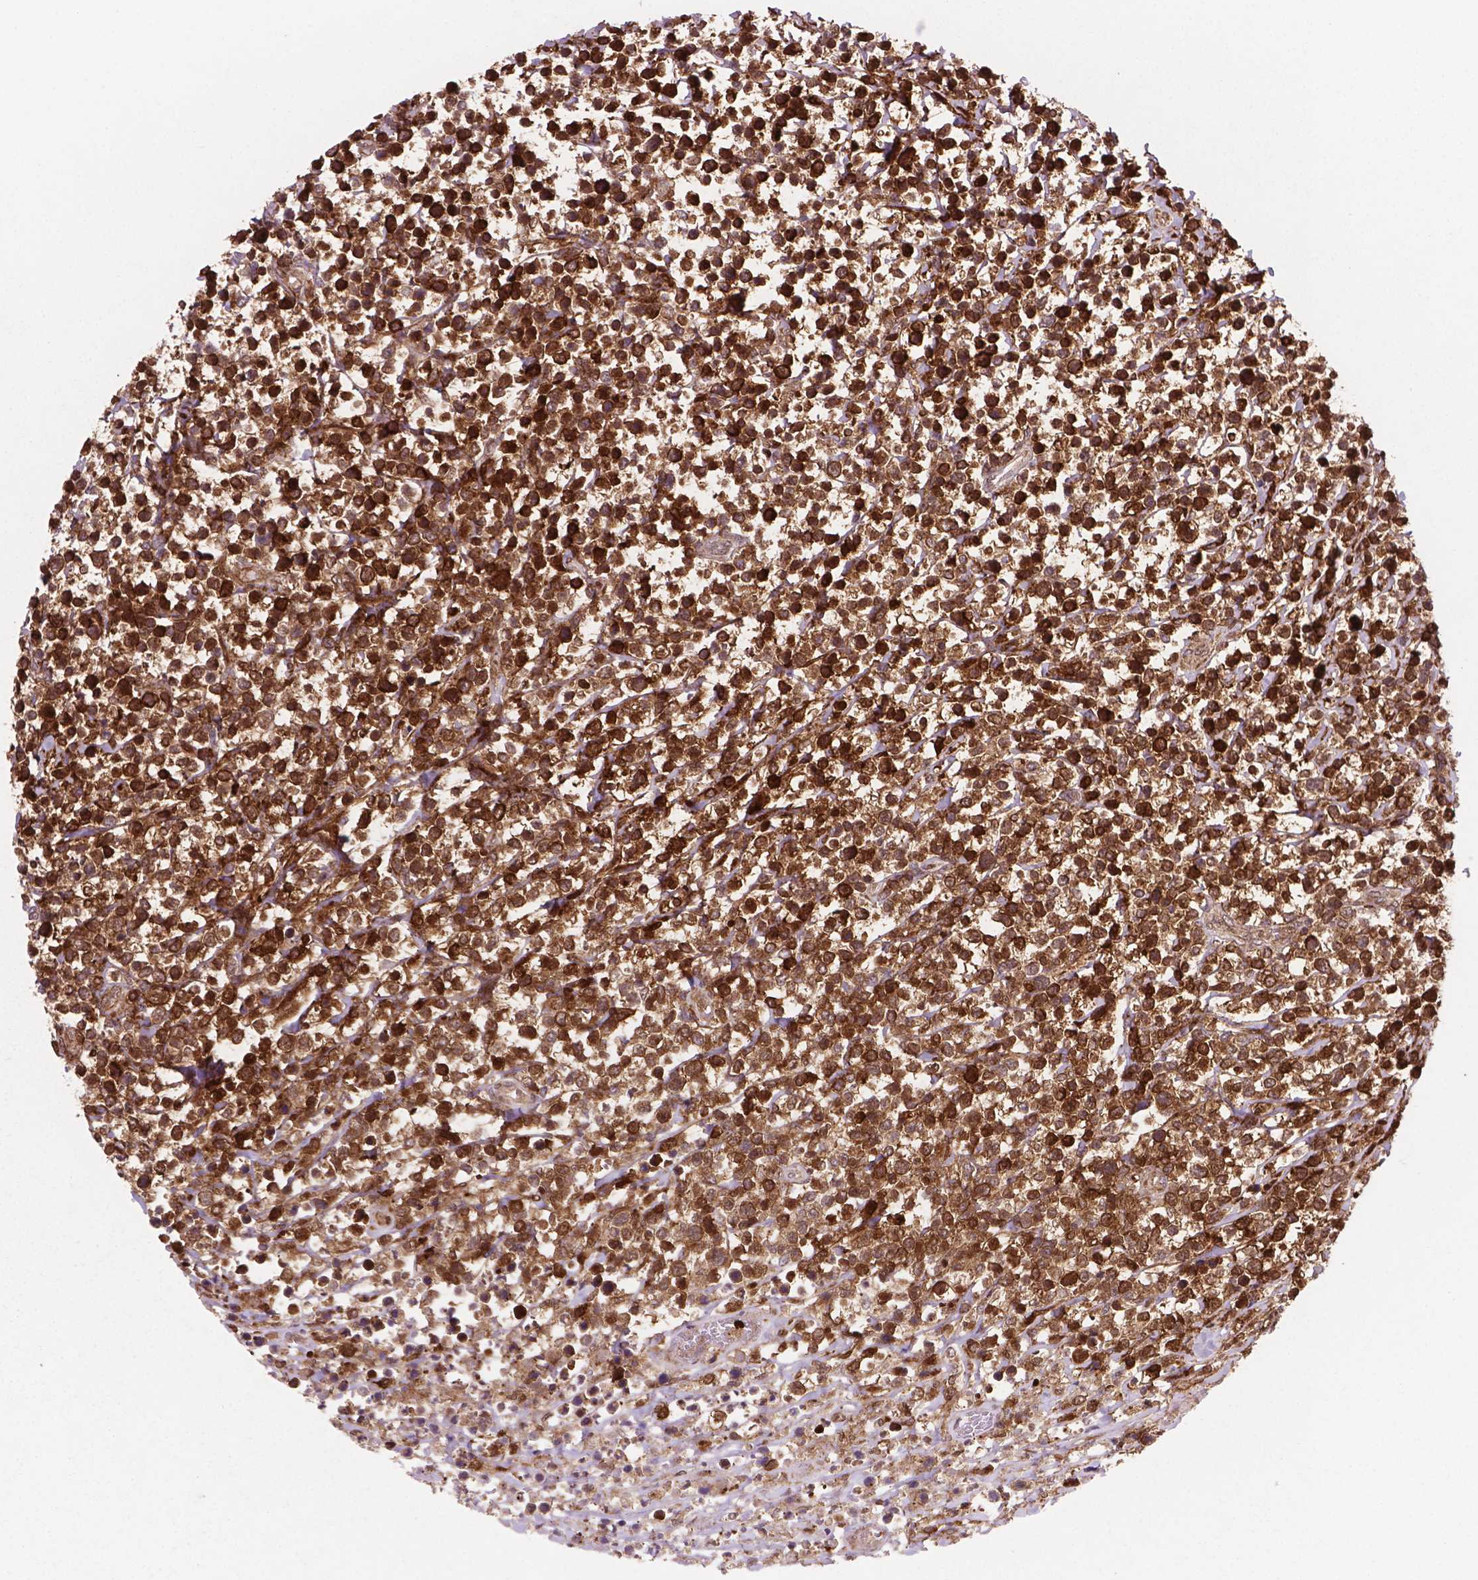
{"staining": {"intensity": "strong", "quantity": ">75%", "location": "cytoplasmic/membranous"}, "tissue": "lymphoma", "cell_type": "Tumor cells", "image_type": "cancer", "snomed": [{"axis": "morphology", "description": "Malignant lymphoma, non-Hodgkin's type, High grade"}, {"axis": "topography", "description": "Soft tissue"}], "caption": "Immunohistochemical staining of human lymphoma exhibits high levels of strong cytoplasmic/membranous protein positivity in approximately >75% of tumor cells.", "gene": "LDHA", "patient": {"sex": "female", "age": 56}}